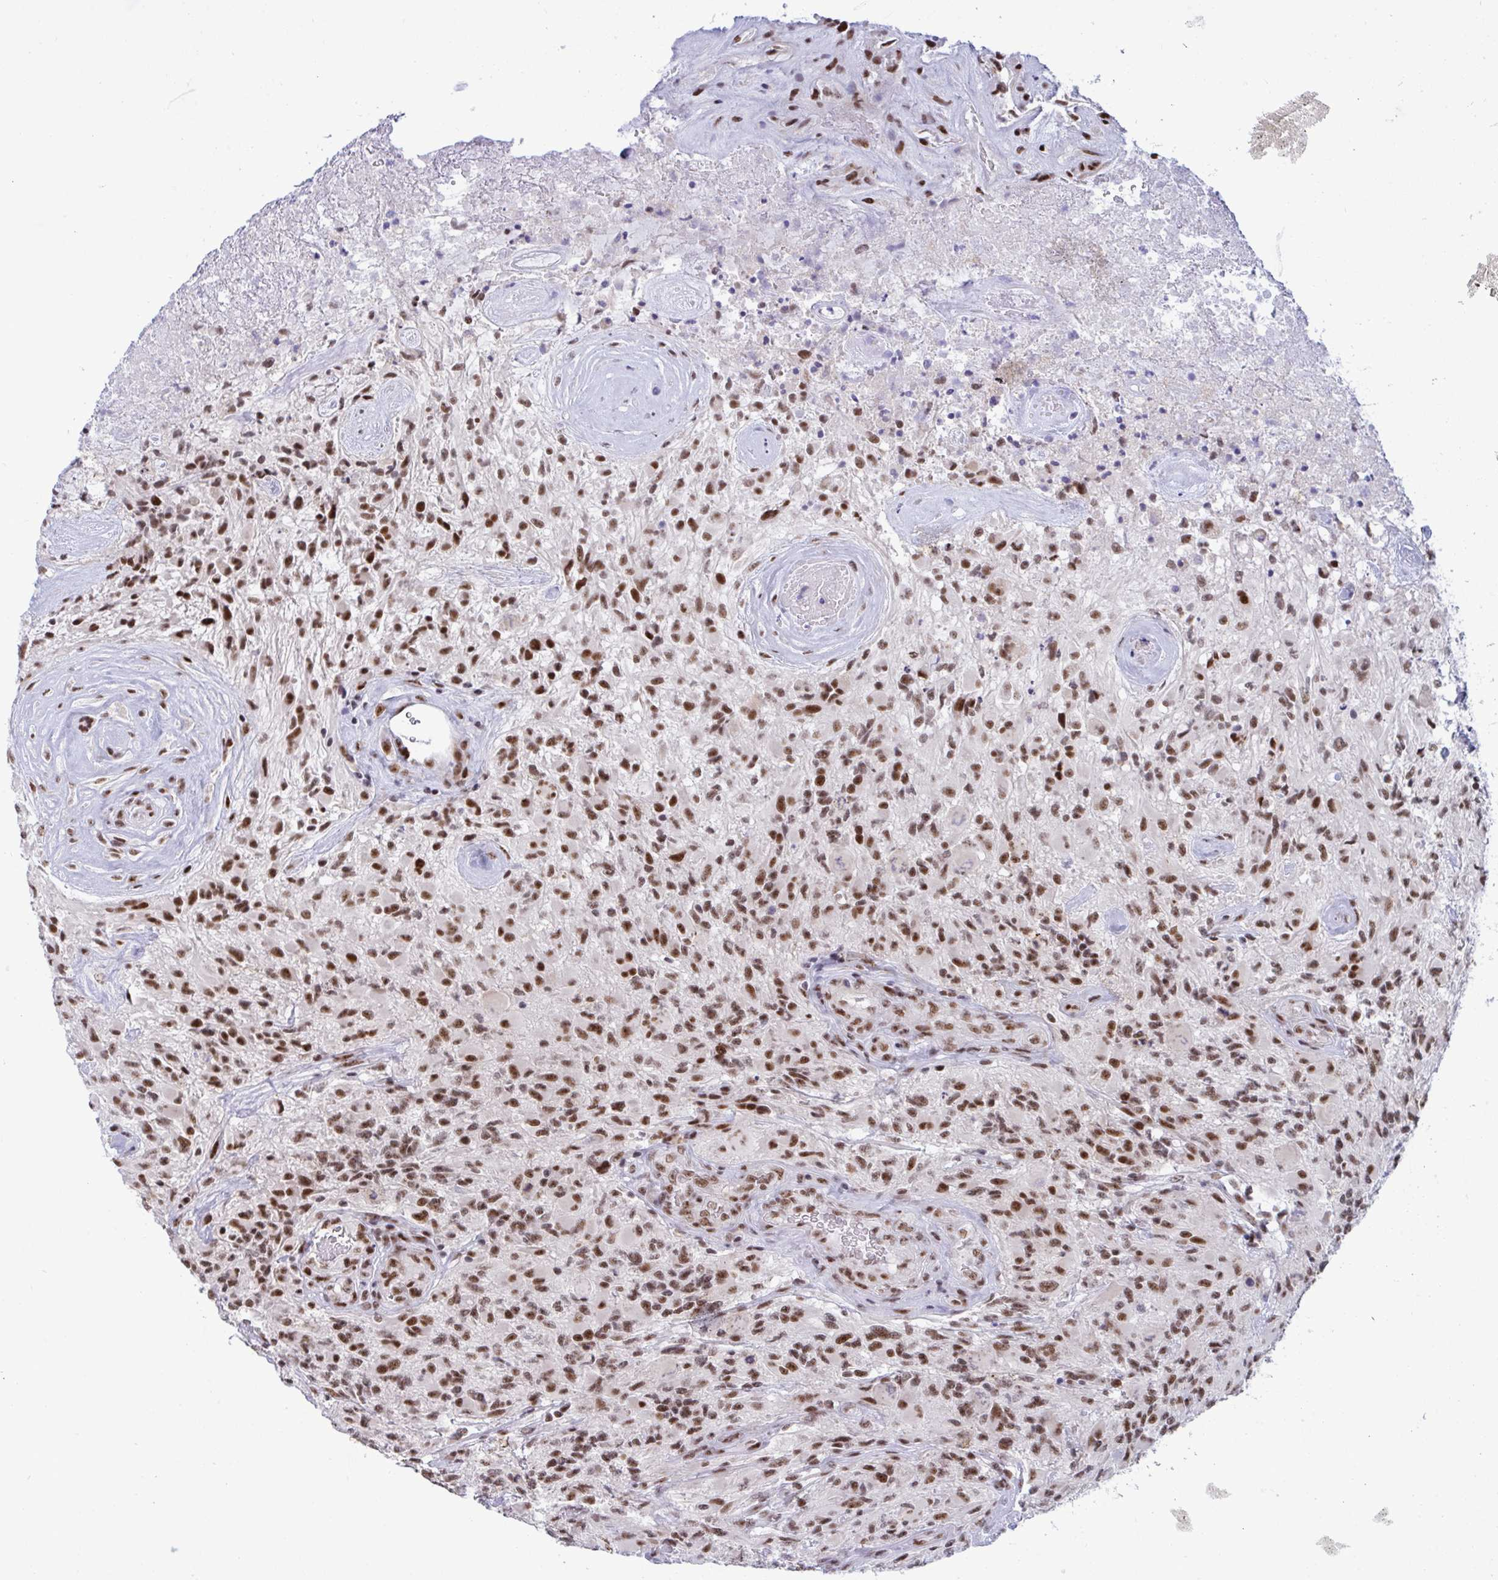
{"staining": {"intensity": "moderate", "quantity": ">75%", "location": "nuclear"}, "tissue": "glioma", "cell_type": "Tumor cells", "image_type": "cancer", "snomed": [{"axis": "morphology", "description": "Glioma, malignant, High grade"}, {"axis": "topography", "description": "Brain"}], "caption": "Protein staining displays moderate nuclear positivity in approximately >75% of tumor cells in glioma.", "gene": "WBP11", "patient": {"sex": "female", "age": 65}}